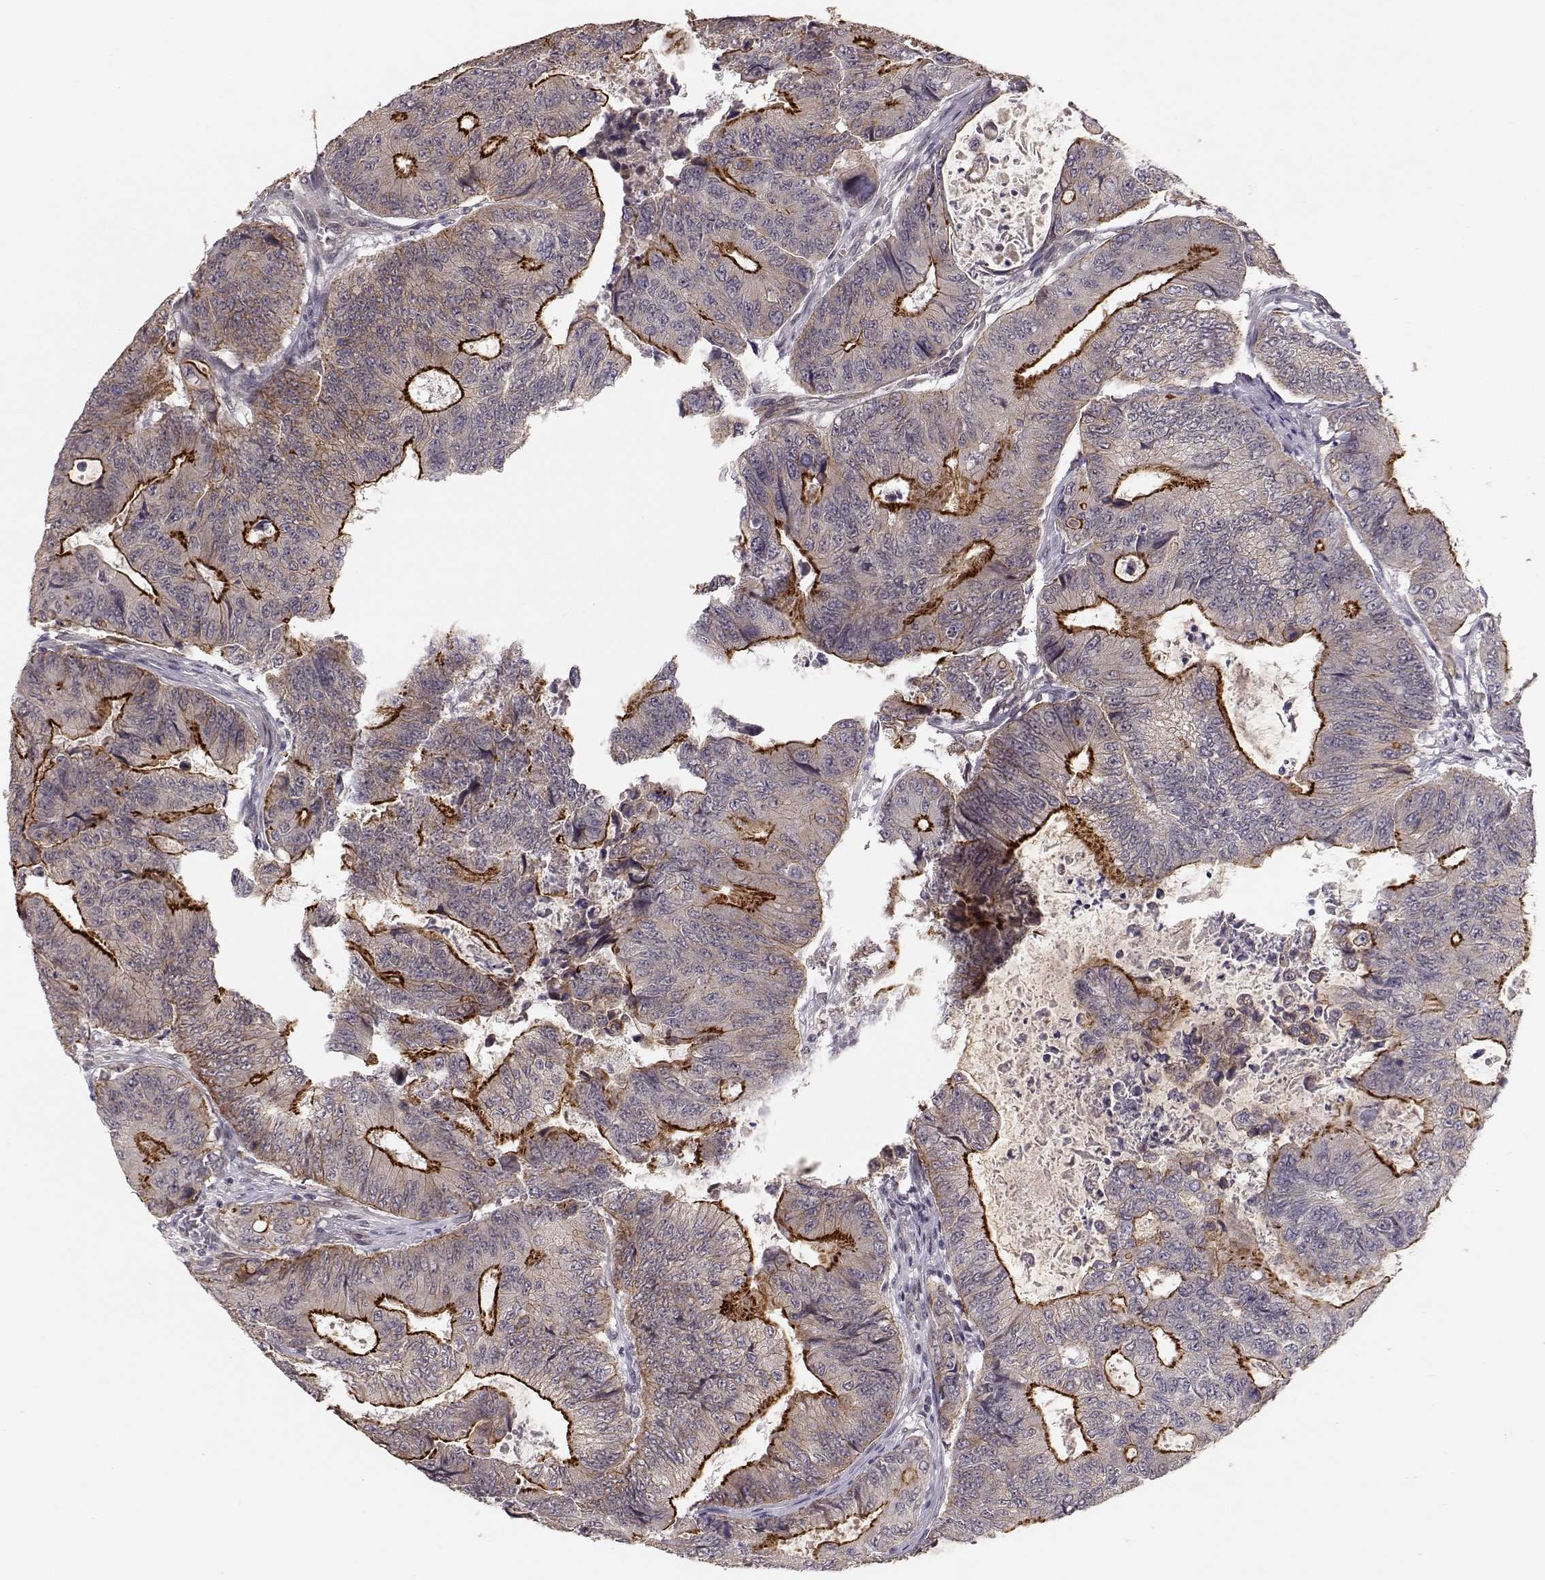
{"staining": {"intensity": "strong", "quantity": "<25%", "location": "cytoplasmic/membranous"}, "tissue": "colorectal cancer", "cell_type": "Tumor cells", "image_type": "cancer", "snomed": [{"axis": "morphology", "description": "Adenocarcinoma, NOS"}, {"axis": "topography", "description": "Colon"}], "caption": "A histopathology image of colorectal adenocarcinoma stained for a protein displays strong cytoplasmic/membranous brown staining in tumor cells.", "gene": "PLEKHG3", "patient": {"sex": "female", "age": 48}}